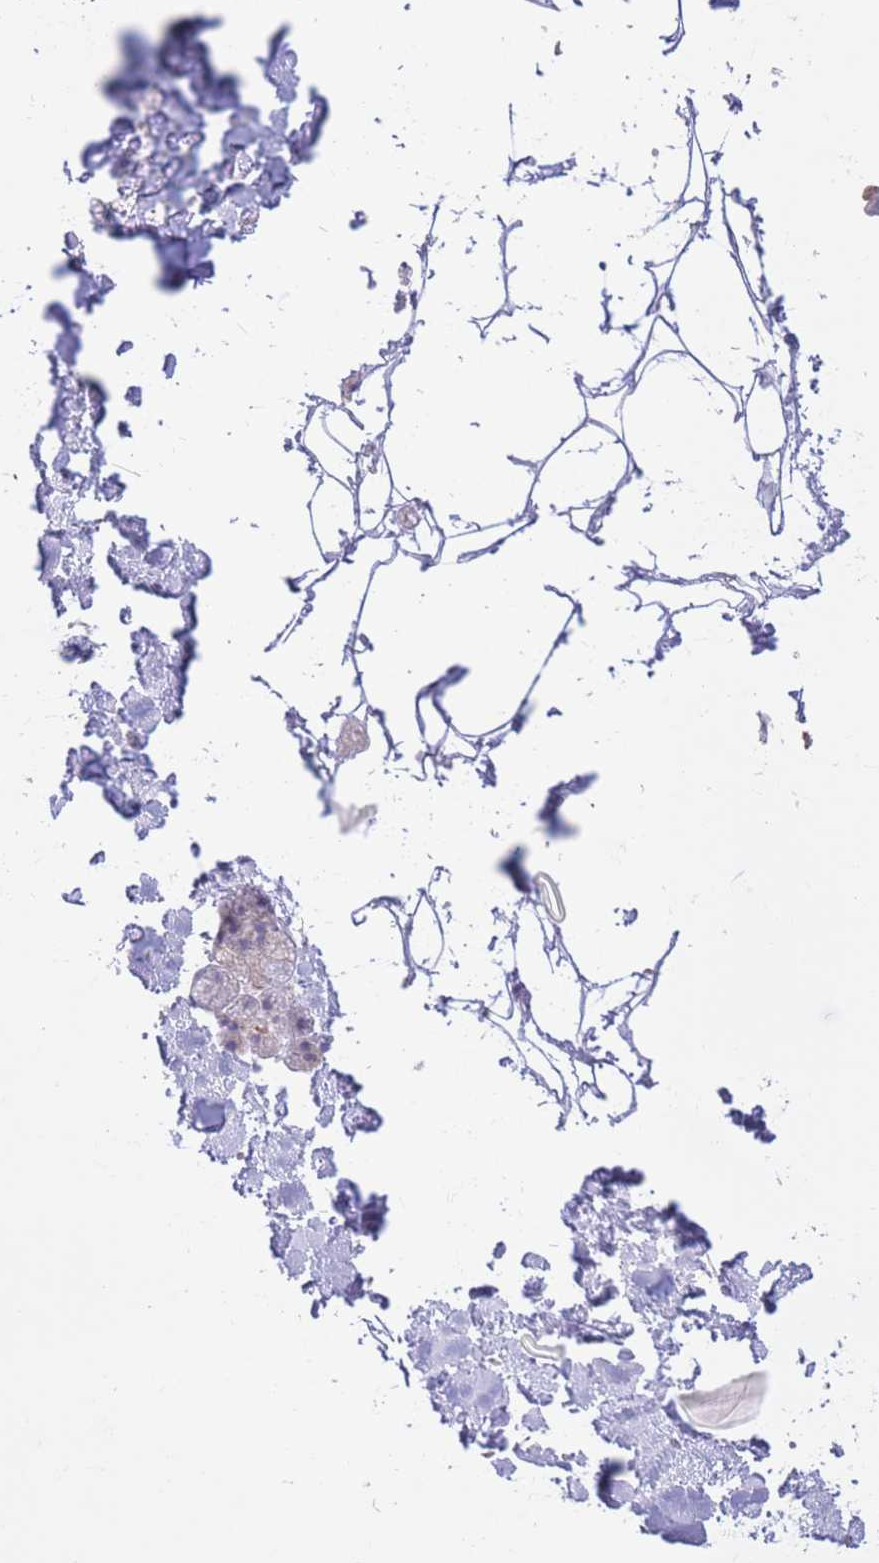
{"staining": {"intensity": "negative", "quantity": "none", "location": "none"}, "tissue": "adipose tissue", "cell_type": "Adipocytes", "image_type": "normal", "snomed": [{"axis": "morphology", "description": "Normal tissue, NOS"}, {"axis": "topography", "description": "Salivary gland"}, {"axis": "topography", "description": "Peripheral nerve tissue"}], "caption": "High magnification brightfield microscopy of benign adipose tissue stained with DAB (3,3'-diaminobenzidine) (brown) and counterstained with hematoxylin (blue): adipocytes show no significant staining.", "gene": "MRPS31", "patient": {"sex": "male", "age": 38}}